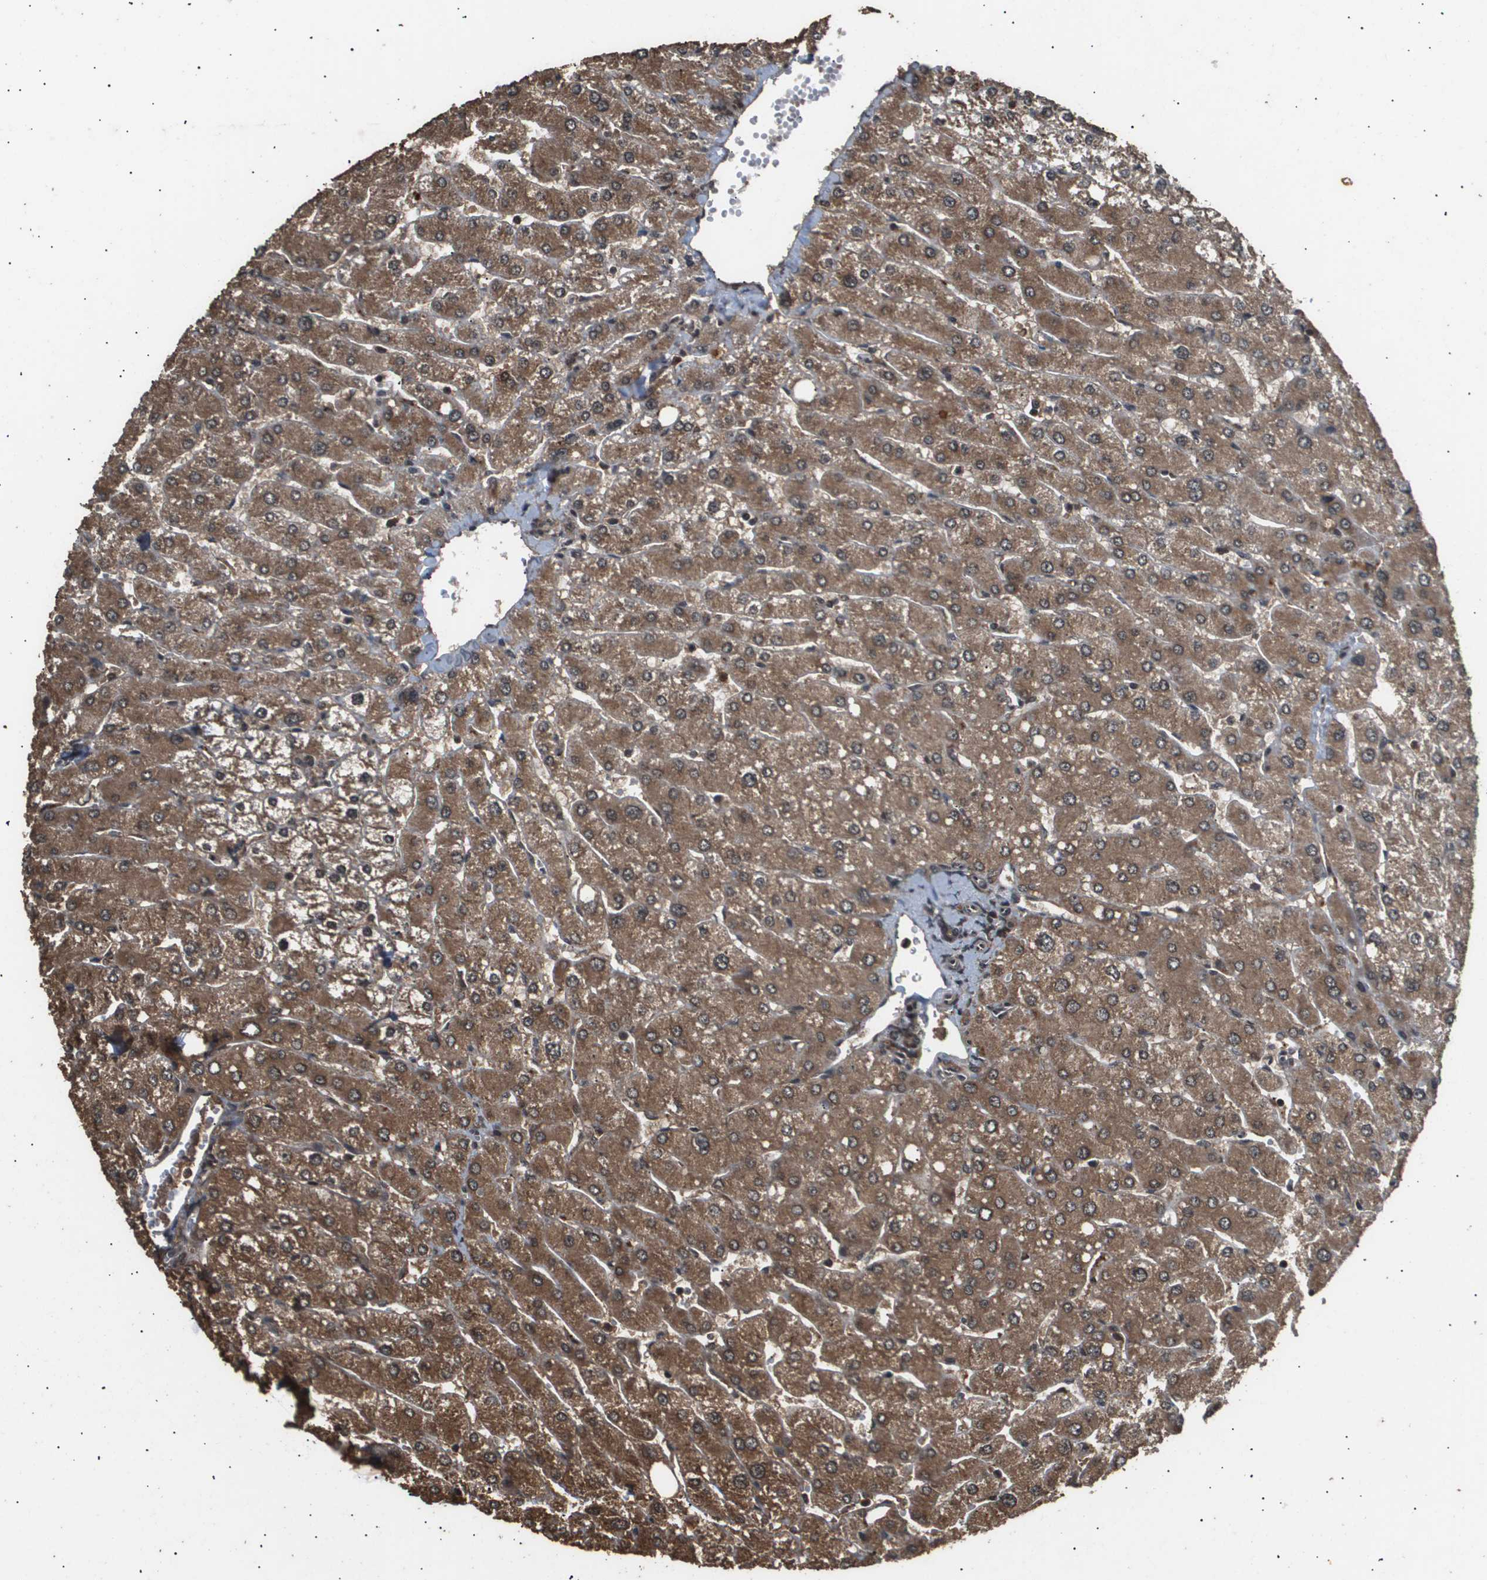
{"staining": {"intensity": "moderate", "quantity": ">75%", "location": "cytoplasmic/membranous"}, "tissue": "liver", "cell_type": "Cholangiocytes", "image_type": "normal", "snomed": [{"axis": "morphology", "description": "Normal tissue, NOS"}, {"axis": "topography", "description": "Liver"}], "caption": "Human liver stained for a protein (brown) reveals moderate cytoplasmic/membranous positive staining in about >75% of cholangiocytes.", "gene": "ING1", "patient": {"sex": "male", "age": 67}}